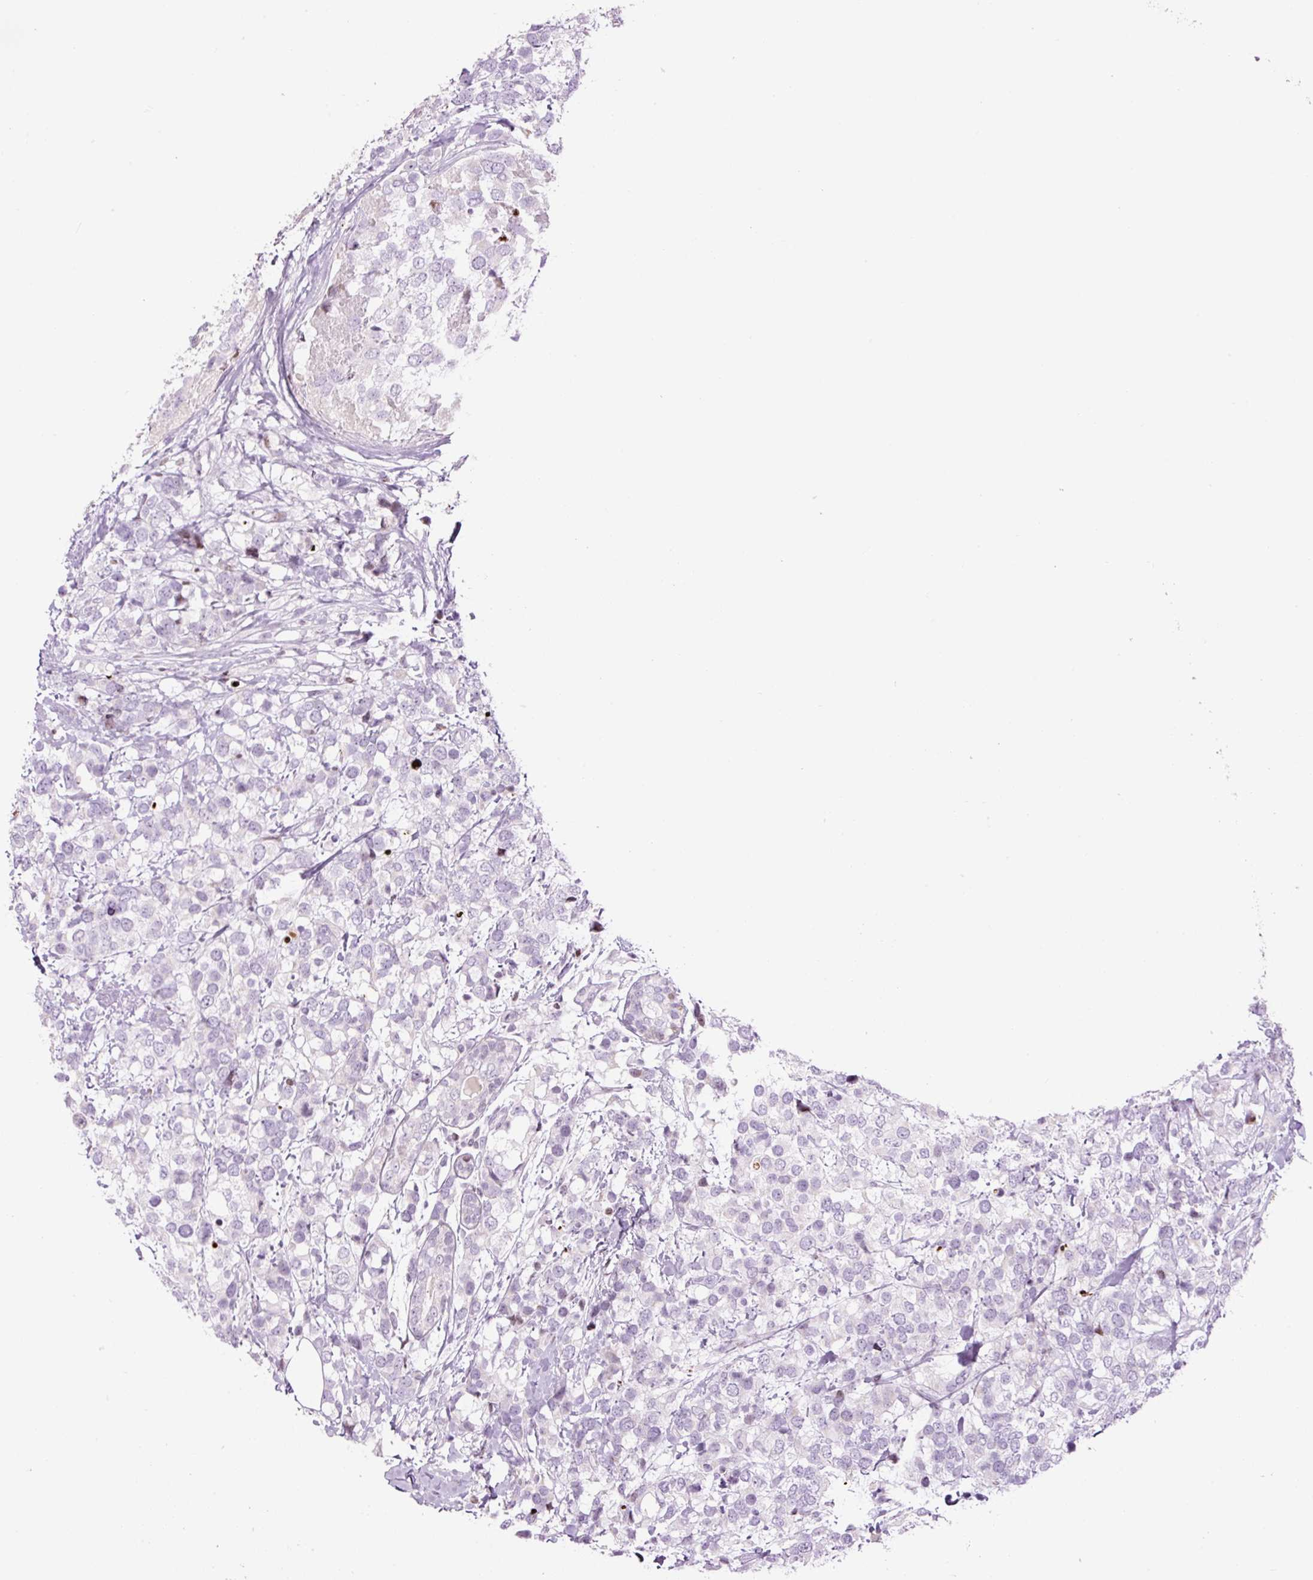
{"staining": {"intensity": "negative", "quantity": "none", "location": "none"}, "tissue": "breast cancer", "cell_type": "Tumor cells", "image_type": "cancer", "snomed": [{"axis": "morphology", "description": "Lobular carcinoma"}, {"axis": "topography", "description": "Breast"}], "caption": "DAB immunohistochemical staining of human breast cancer (lobular carcinoma) exhibits no significant expression in tumor cells.", "gene": "TMEM177", "patient": {"sex": "female", "age": 59}}